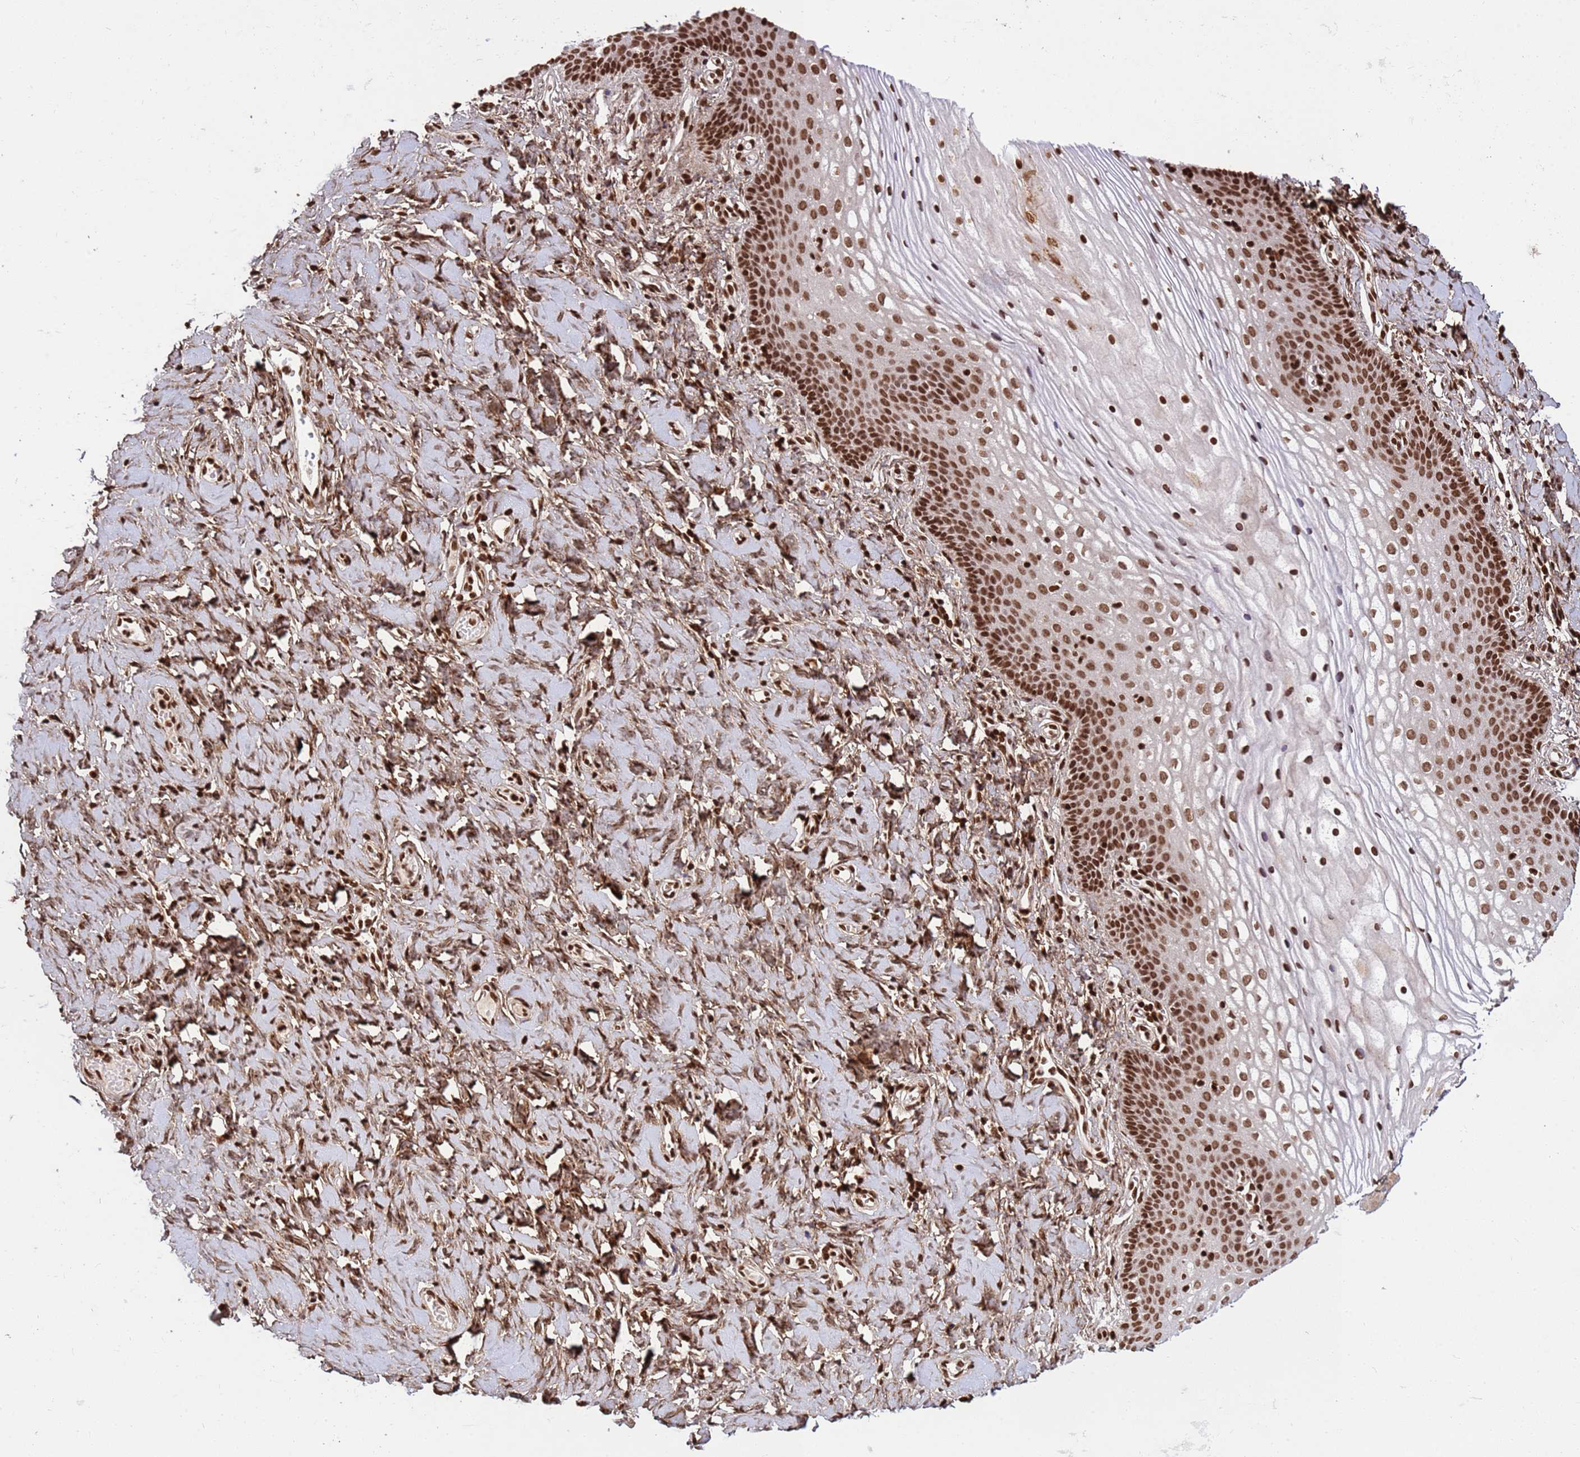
{"staining": {"intensity": "strong", "quantity": ">75%", "location": "nuclear"}, "tissue": "vagina", "cell_type": "Squamous epithelial cells", "image_type": "normal", "snomed": [{"axis": "morphology", "description": "Normal tissue, NOS"}, {"axis": "topography", "description": "Vagina"}], "caption": "A brown stain labels strong nuclear positivity of a protein in squamous epithelial cells of benign vagina.", "gene": "H3", "patient": {"sex": "female", "age": 60}}